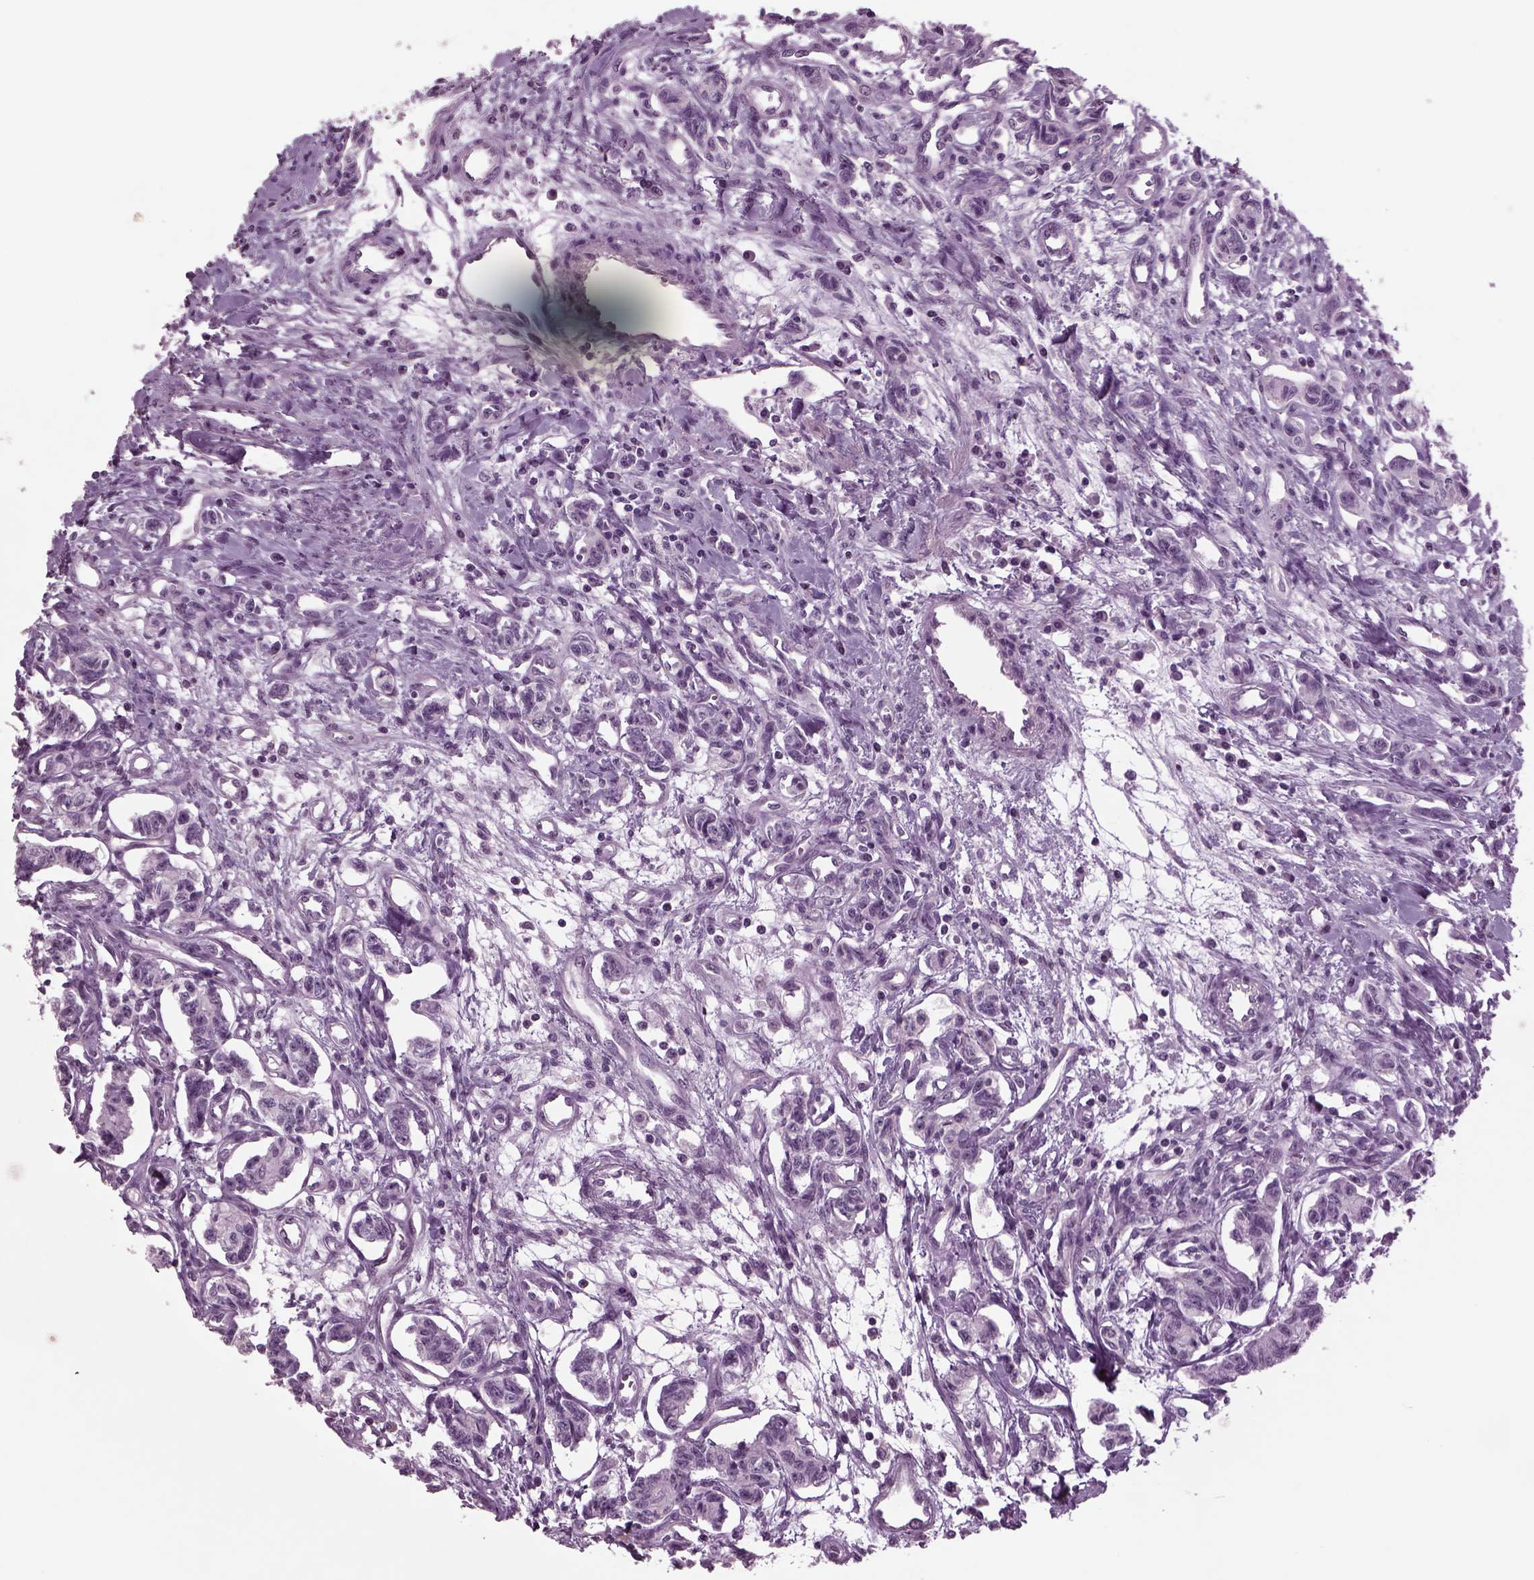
{"staining": {"intensity": "negative", "quantity": "none", "location": "none"}, "tissue": "carcinoid", "cell_type": "Tumor cells", "image_type": "cancer", "snomed": [{"axis": "morphology", "description": "Carcinoid, malignant, NOS"}, {"axis": "topography", "description": "Kidney"}], "caption": "Tumor cells show no significant protein staining in malignant carcinoid.", "gene": "ODF3", "patient": {"sex": "female", "age": 41}}